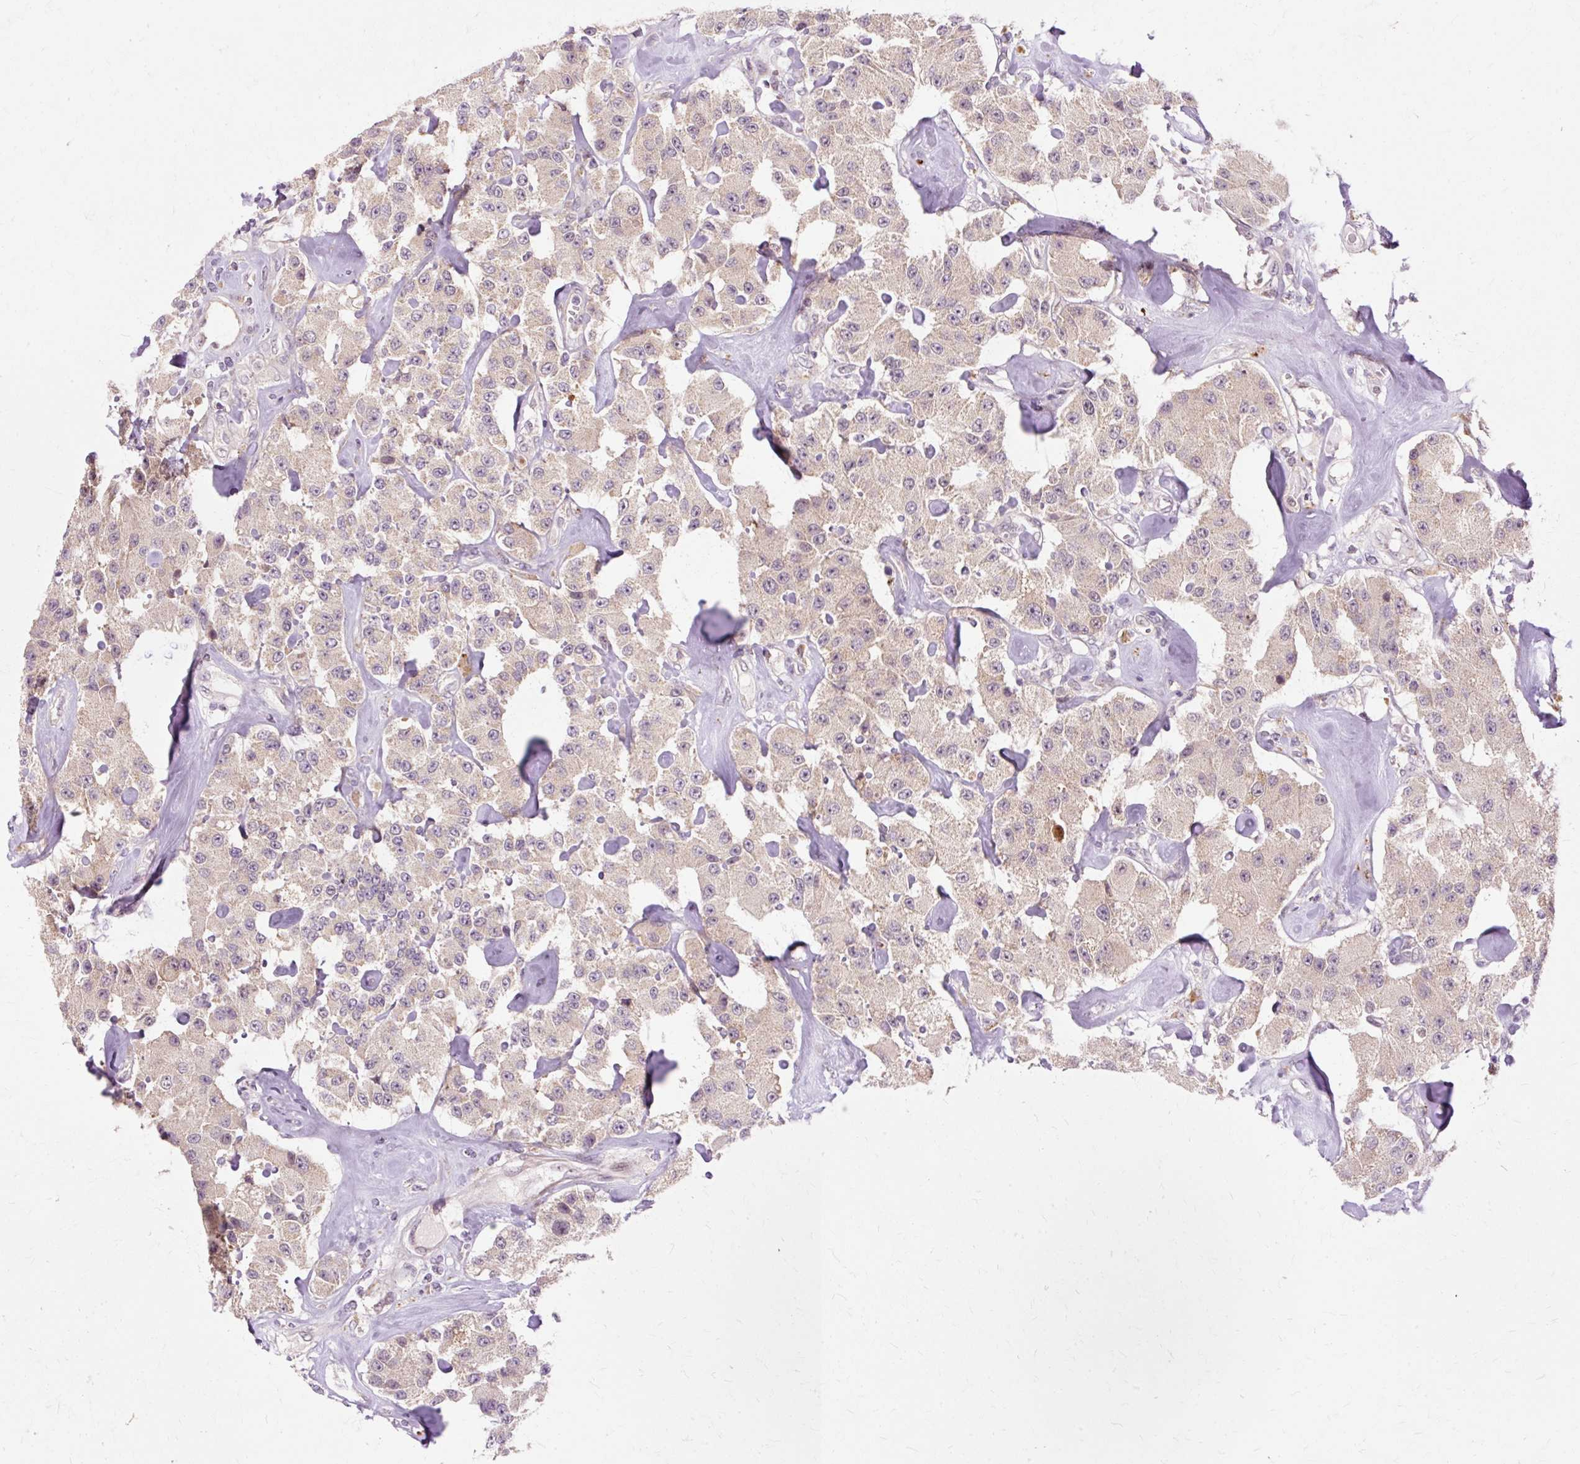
{"staining": {"intensity": "weak", "quantity": ">75%", "location": "cytoplasmic/membranous"}, "tissue": "carcinoid", "cell_type": "Tumor cells", "image_type": "cancer", "snomed": [{"axis": "morphology", "description": "Carcinoid, malignant, NOS"}, {"axis": "topography", "description": "Pancreas"}], "caption": "Carcinoid (malignant) tissue displays weak cytoplasmic/membranous expression in approximately >75% of tumor cells, visualized by immunohistochemistry. (DAB (3,3'-diaminobenzidine) = brown stain, brightfield microscopy at high magnification).", "gene": "GEMIN2", "patient": {"sex": "male", "age": 41}}